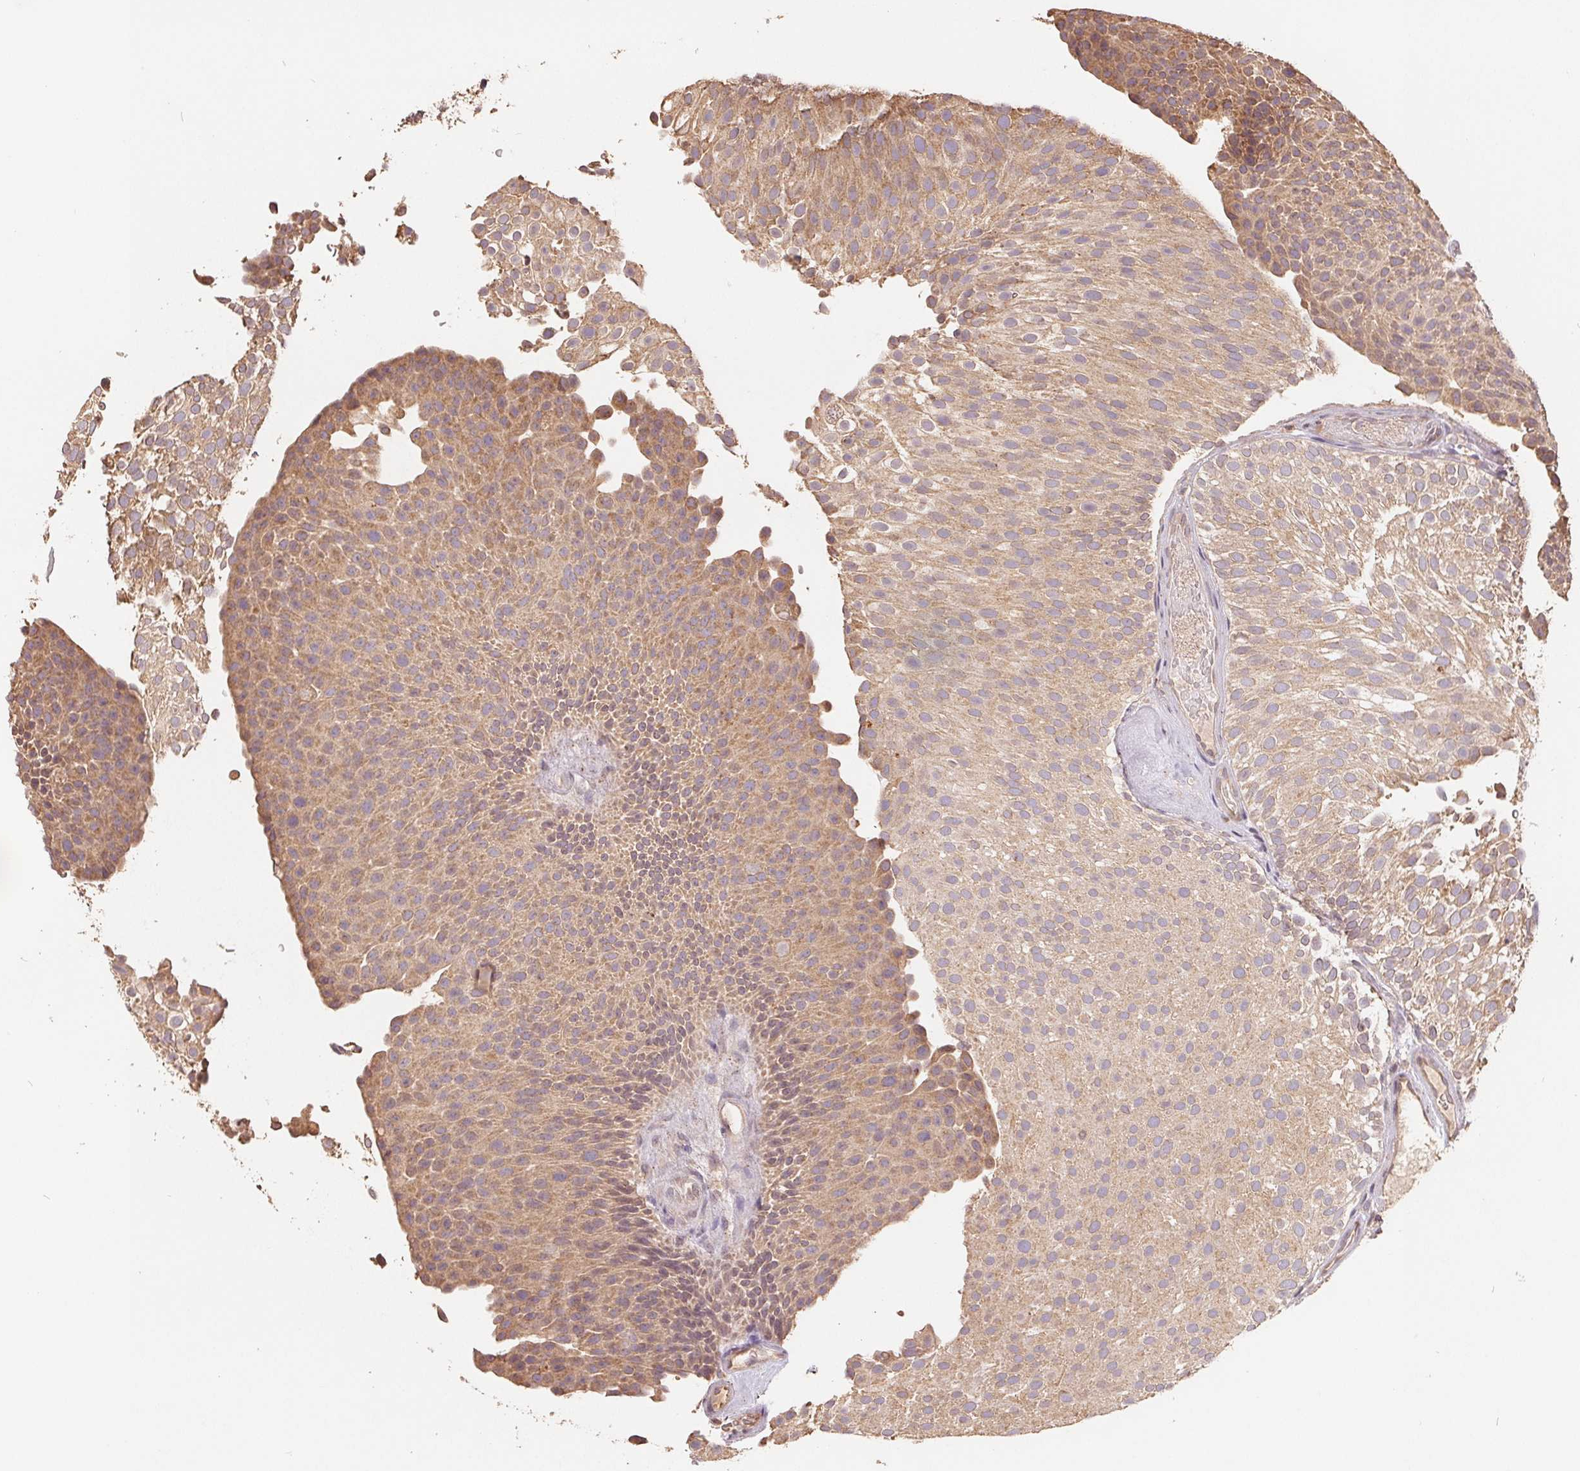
{"staining": {"intensity": "moderate", "quantity": ">75%", "location": "cytoplasmic/membranous"}, "tissue": "urothelial cancer", "cell_type": "Tumor cells", "image_type": "cancer", "snomed": [{"axis": "morphology", "description": "Urothelial carcinoma, Low grade"}, {"axis": "topography", "description": "Urinary bladder"}], "caption": "Protein expression analysis of low-grade urothelial carcinoma reveals moderate cytoplasmic/membranous expression in approximately >75% of tumor cells.", "gene": "CDIPT", "patient": {"sex": "male", "age": 78}}